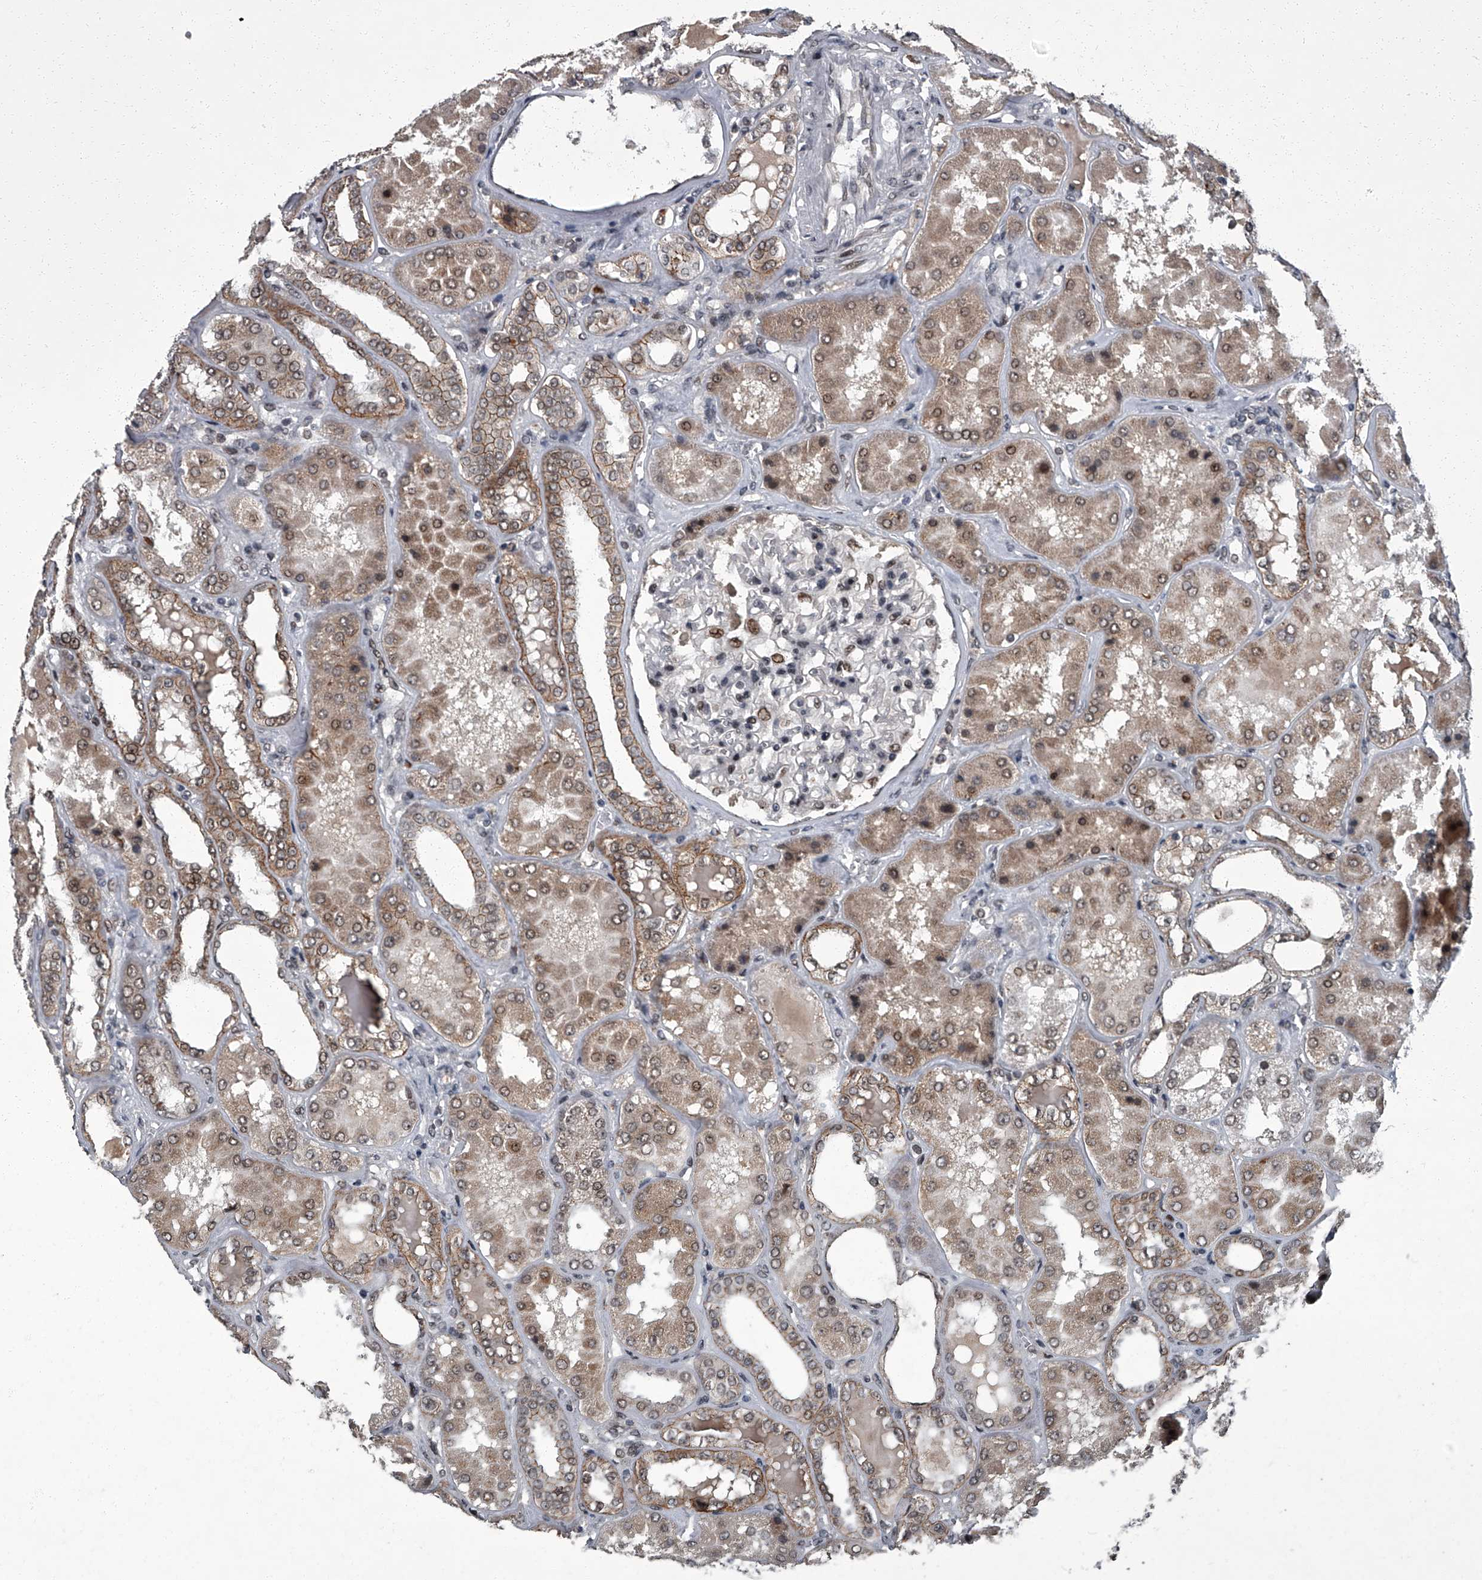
{"staining": {"intensity": "moderate", "quantity": "25%-75%", "location": "nuclear"}, "tissue": "kidney", "cell_type": "Cells in glomeruli", "image_type": "normal", "snomed": [{"axis": "morphology", "description": "Normal tissue, NOS"}, {"axis": "topography", "description": "Kidney"}], "caption": "A high-resolution micrograph shows immunohistochemistry staining of unremarkable kidney, which shows moderate nuclear positivity in about 25%-75% of cells in glomeruli.", "gene": "ZNF518B", "patient": {"sex": "female", "age": 56}}